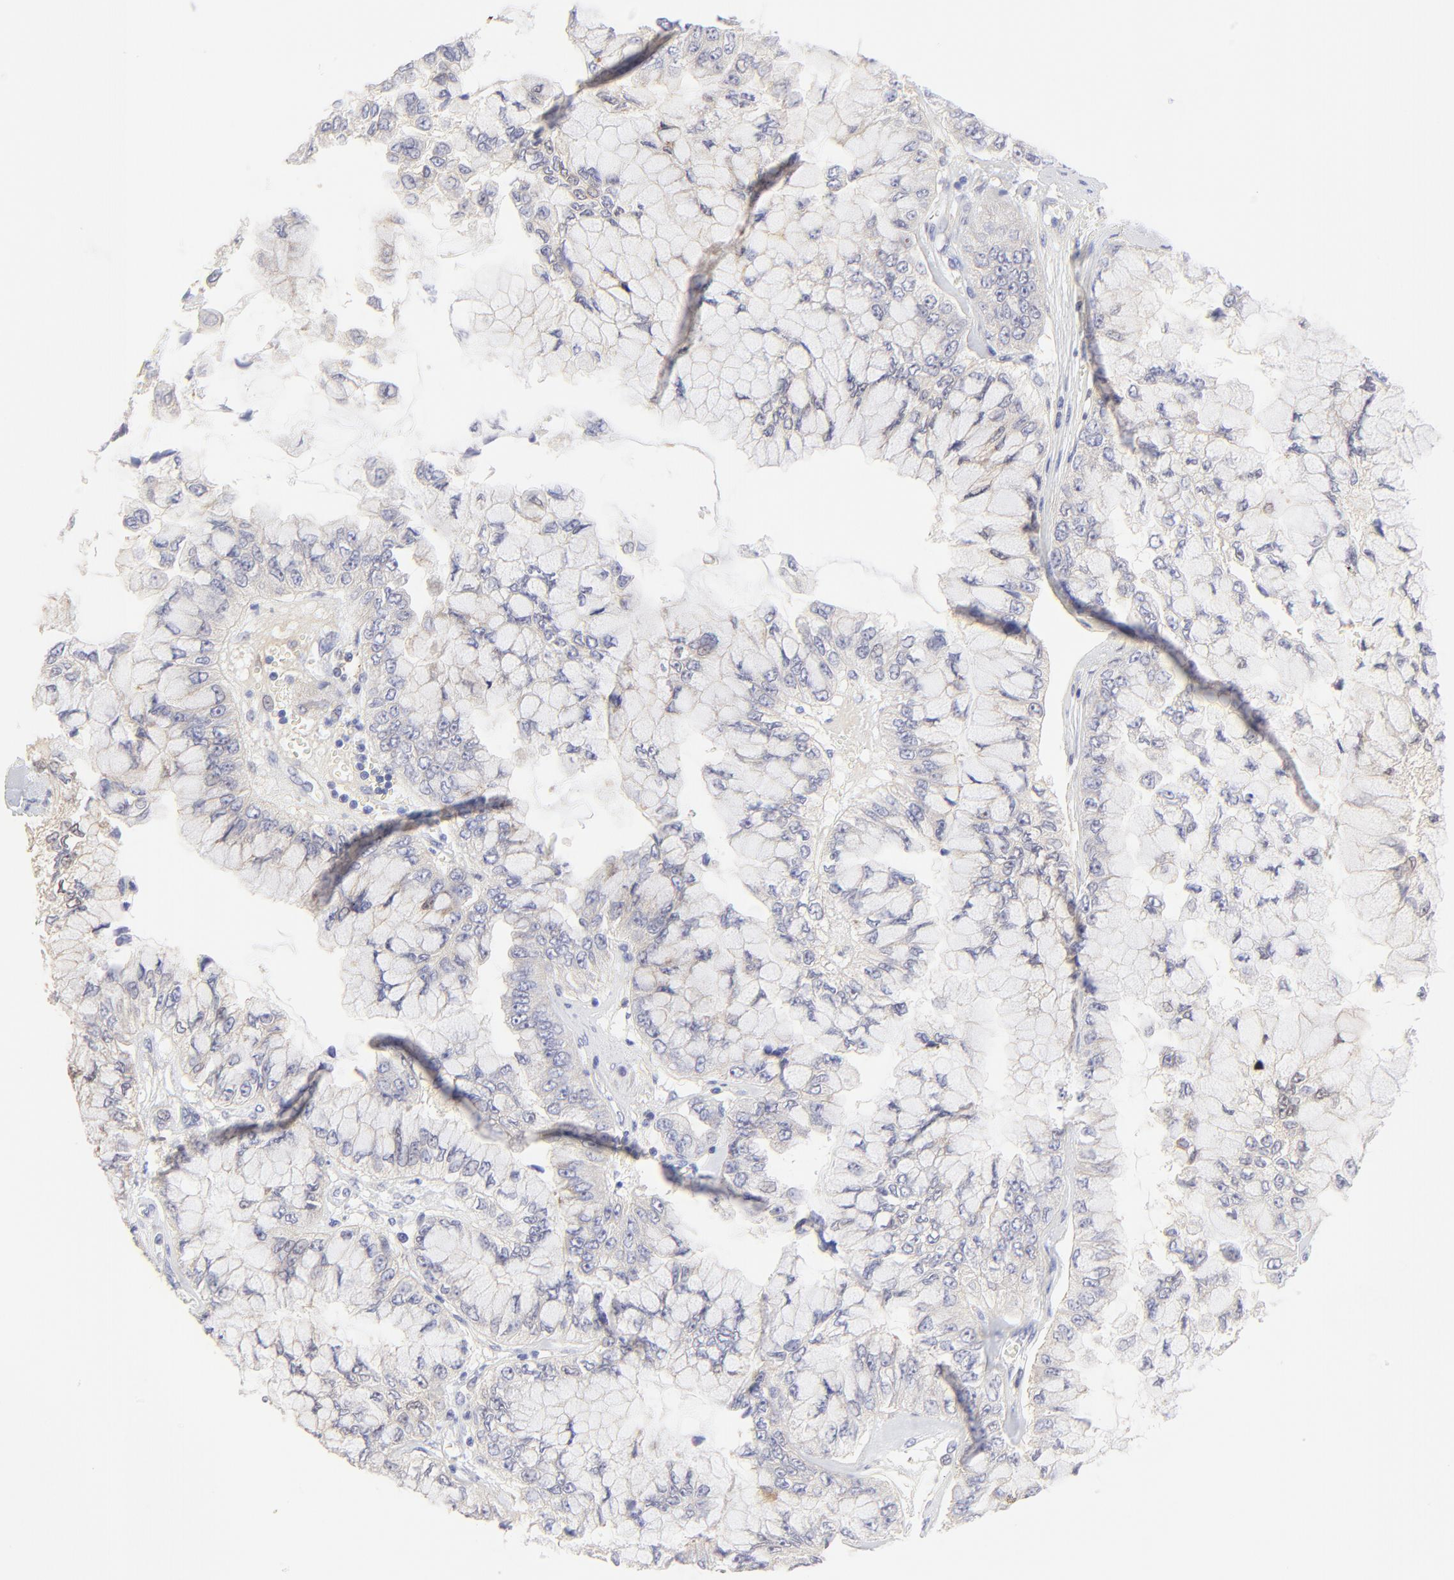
{"staining": {"intensity": "negative", "quantity": "none", "location": "none"}, "tissue": "liver cancer", "cell_type": "Tumor cells", "image_type": "cancer", "snomed": [{"axis": "morphology", "description": "Cholangiocarcinoma"}, {"axis": "topography", "description": "Liver"}], "caption": "DAB immunohistochemical staining of liver cholangiocarcinoma reveals no significant staining in tumor cells. (DAB immunohistochemistry, high magnification).", "gene": "LHFPL1", "patient": {"sex": "female", "age": 79}}